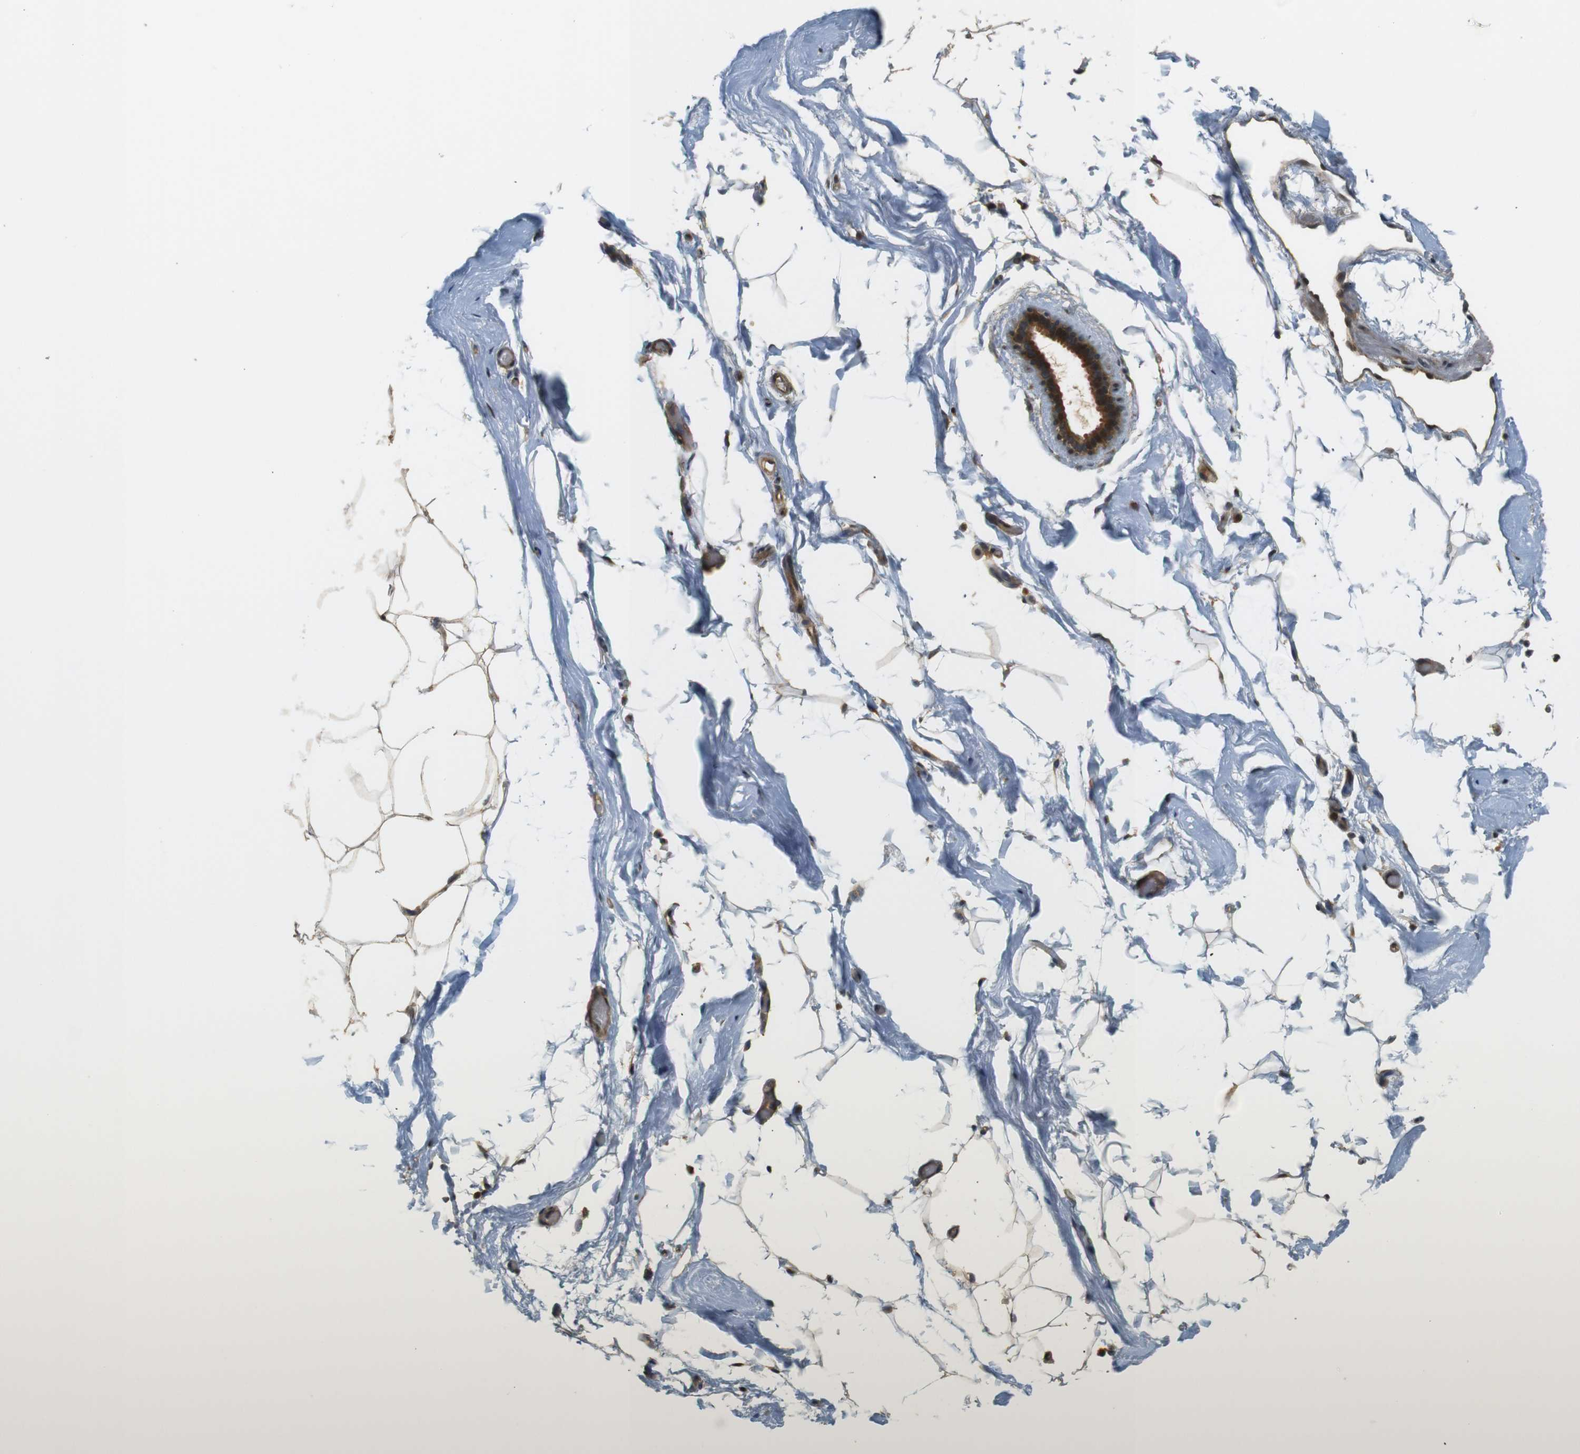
{"staining": {"intensity": "moderate", "quantity": "25%-75%", "location": "cytoplasmic/membranous,nuclear"}, "tissue": "adipose tissue", "cell_type": "Adipocytes", "image_type": "normal", "snomed": [{"axis": "morphology", "description": "Normal tissue, NOS"}, {"axis": "topography", "description": "Breast"}, {"axis": "topography", "description": "Soft tissue"}], "caption": "Immunohistochemical staining of benign human adipose tissue exhibits medium levels of moderate cytoplasmic/membranous,nuclear positivity in about 25%-75% of adipocytes. The protein of interest is shown in brown color, while the nuclei are stained blue.", "gene": "TSPAN9", "patient": {"sex": "female", "age": 75}}